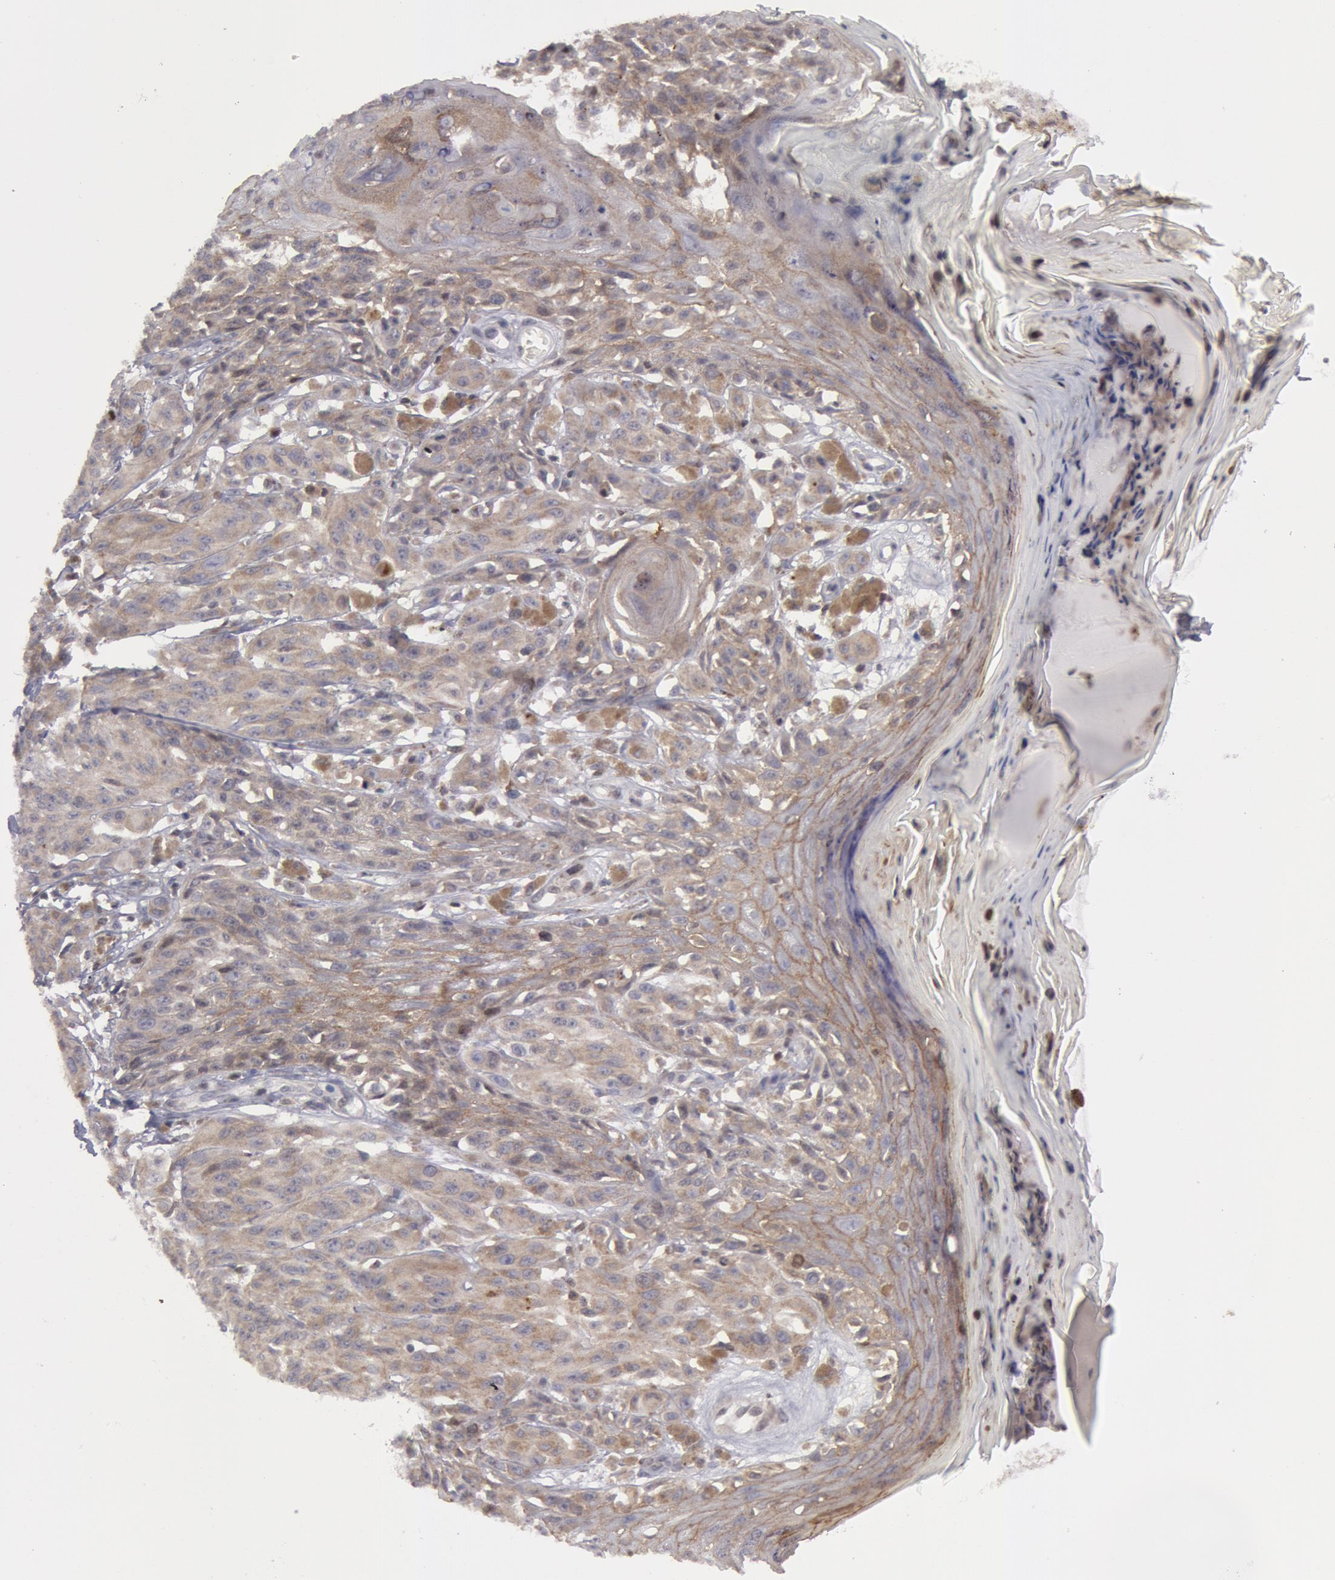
{"staining": {"intensity": "weak", "quantity": "25%-75%", "location": "cytoplasmic/membranous"}, "tissue": "melanoma", "cell_type": "Tumor cells", "image_type": "cancer", "snomed": [{"axis": "morphology", "description": "Malignant melanoma, NOS"}, {"axis": "topography", "description": "Skin"}], "caption": "Malignant melanoma tissue shows weak cytoplasmic/membranous expression in approximately 25%-75% of tumor cells, visualized by immunohistochemistry.", "gene": "ERBB2", "patient": {"sex": "female", "age": 77}}